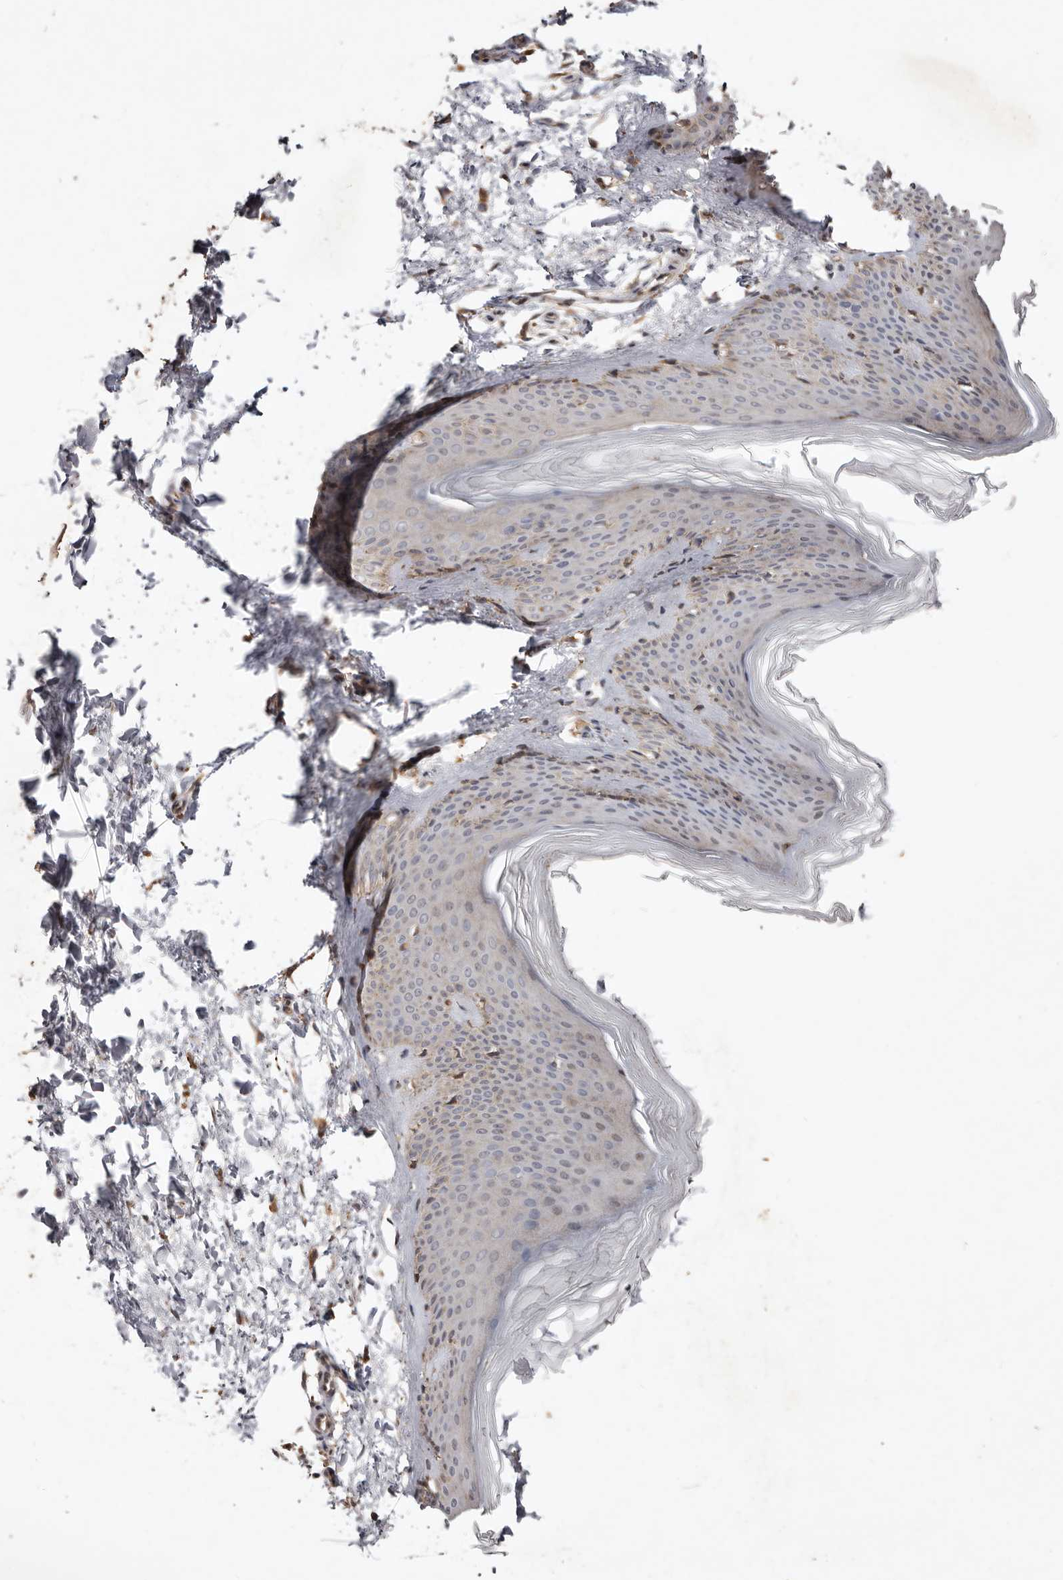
{"staining": {"intensity": "weak", "quantity": ">75%", "location": "cytoplasmic/membranous"}, "tissue": "skin", "cell_type": "Fibroblasts", "image_type": "normal", "snomed": [{"axis": "morphology", "description": "Normal tissue, NOS"}, {"axis": "topography", "description": "Skin"}], "caption": "This is a histology image of immunohistochemistry staining of benign skin, which shows weak staining in the cytoplasmic/membranous of fibroblasts.", "gene": "RRM2B", "patient": {"sex": "female", "age": 27}}